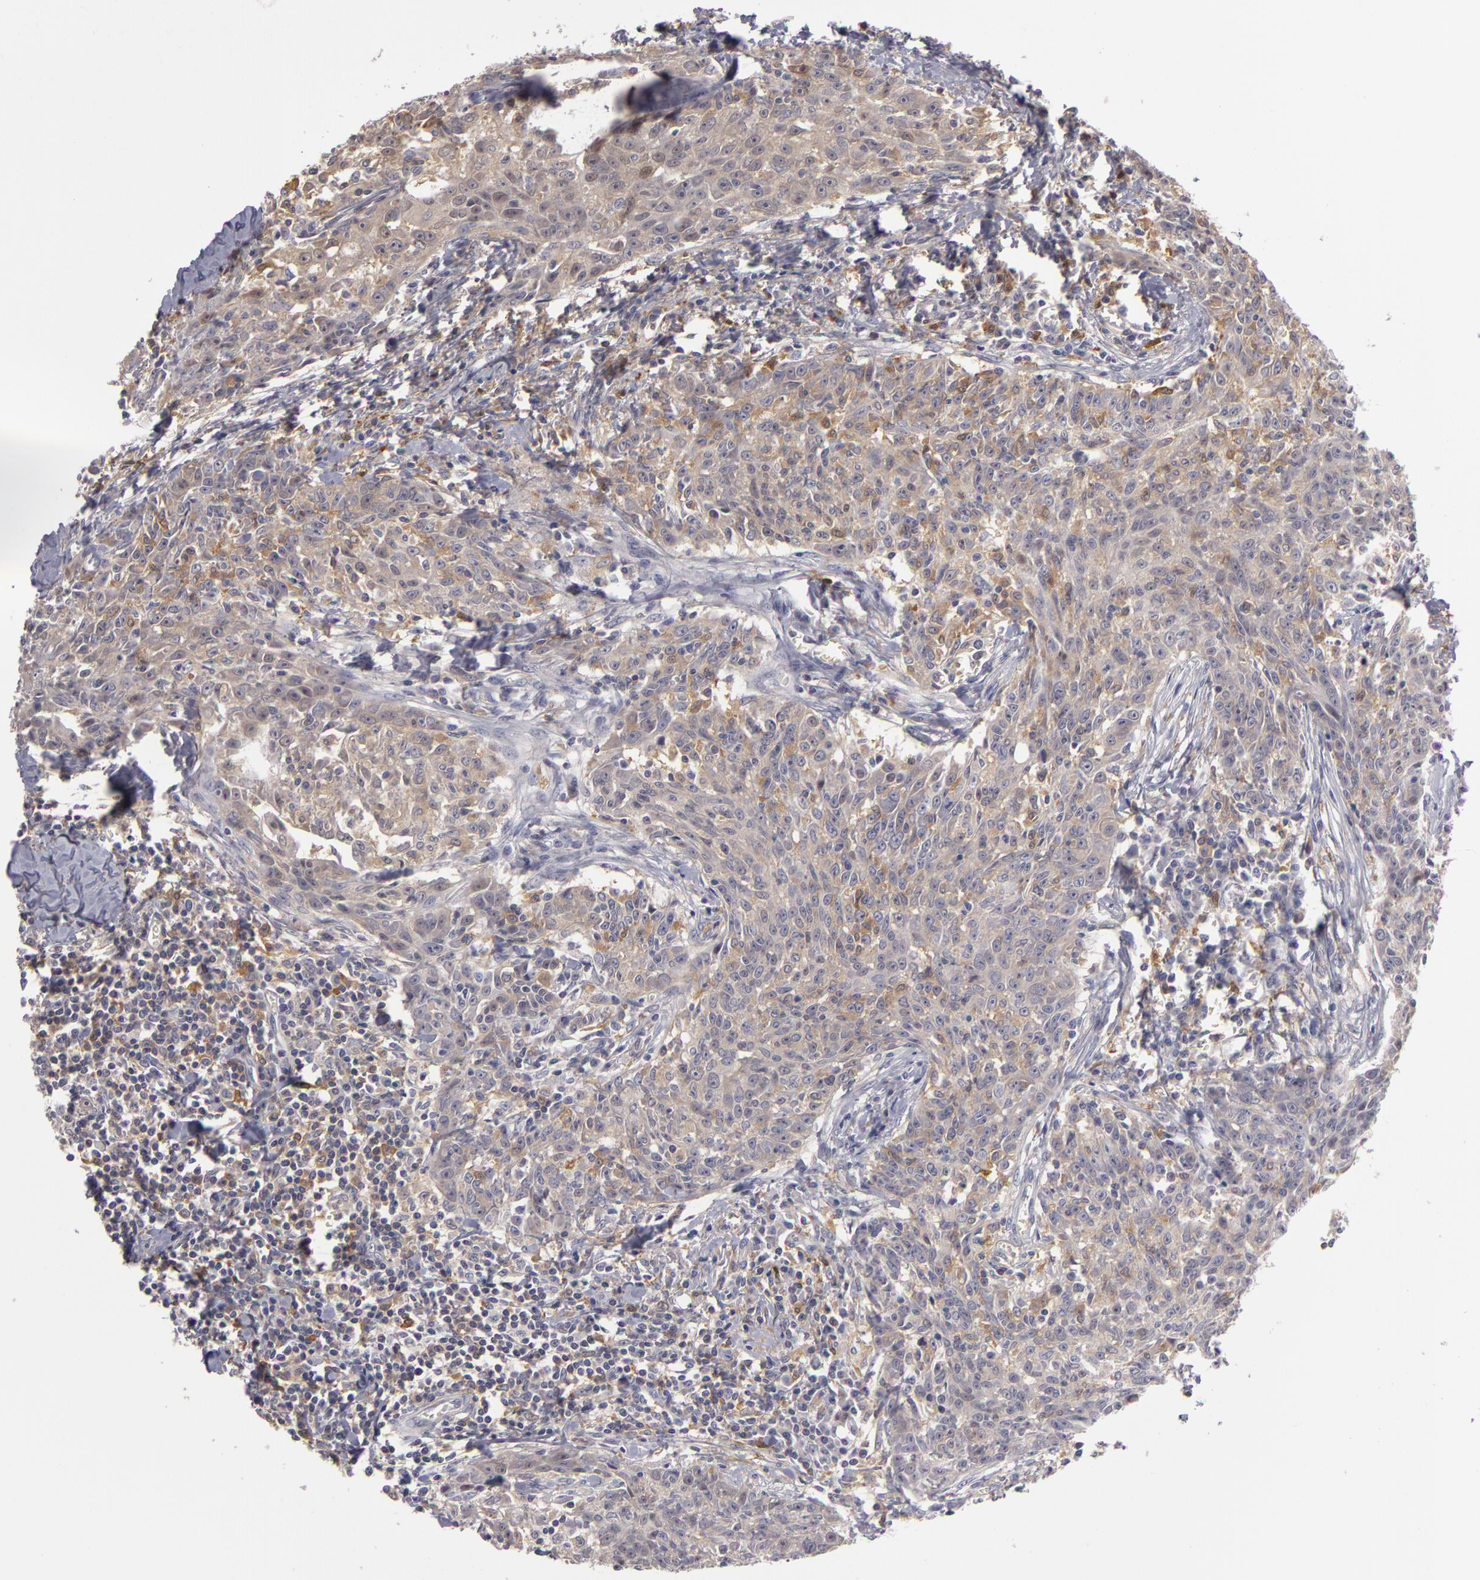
{"staining": {"intensity": "negative", "quantity": "none", "location": "none"}, "tissue": "breast cancer", "cell_type": "Tumor cells", "image_type": "cancer", "snomed": [{"axis": "morphology", "description": "Duct carcinoma"}, {"axis": "topography", "description": "Breast"}], "caption": "High power microscopy image of an immunohistochemistry (IHC) image of intraductal carcinoma (breast), revealing no significant positivity in tumor cells.", "gene": "GNPDA1", "patient": {"sex": "female", "age": 50}}